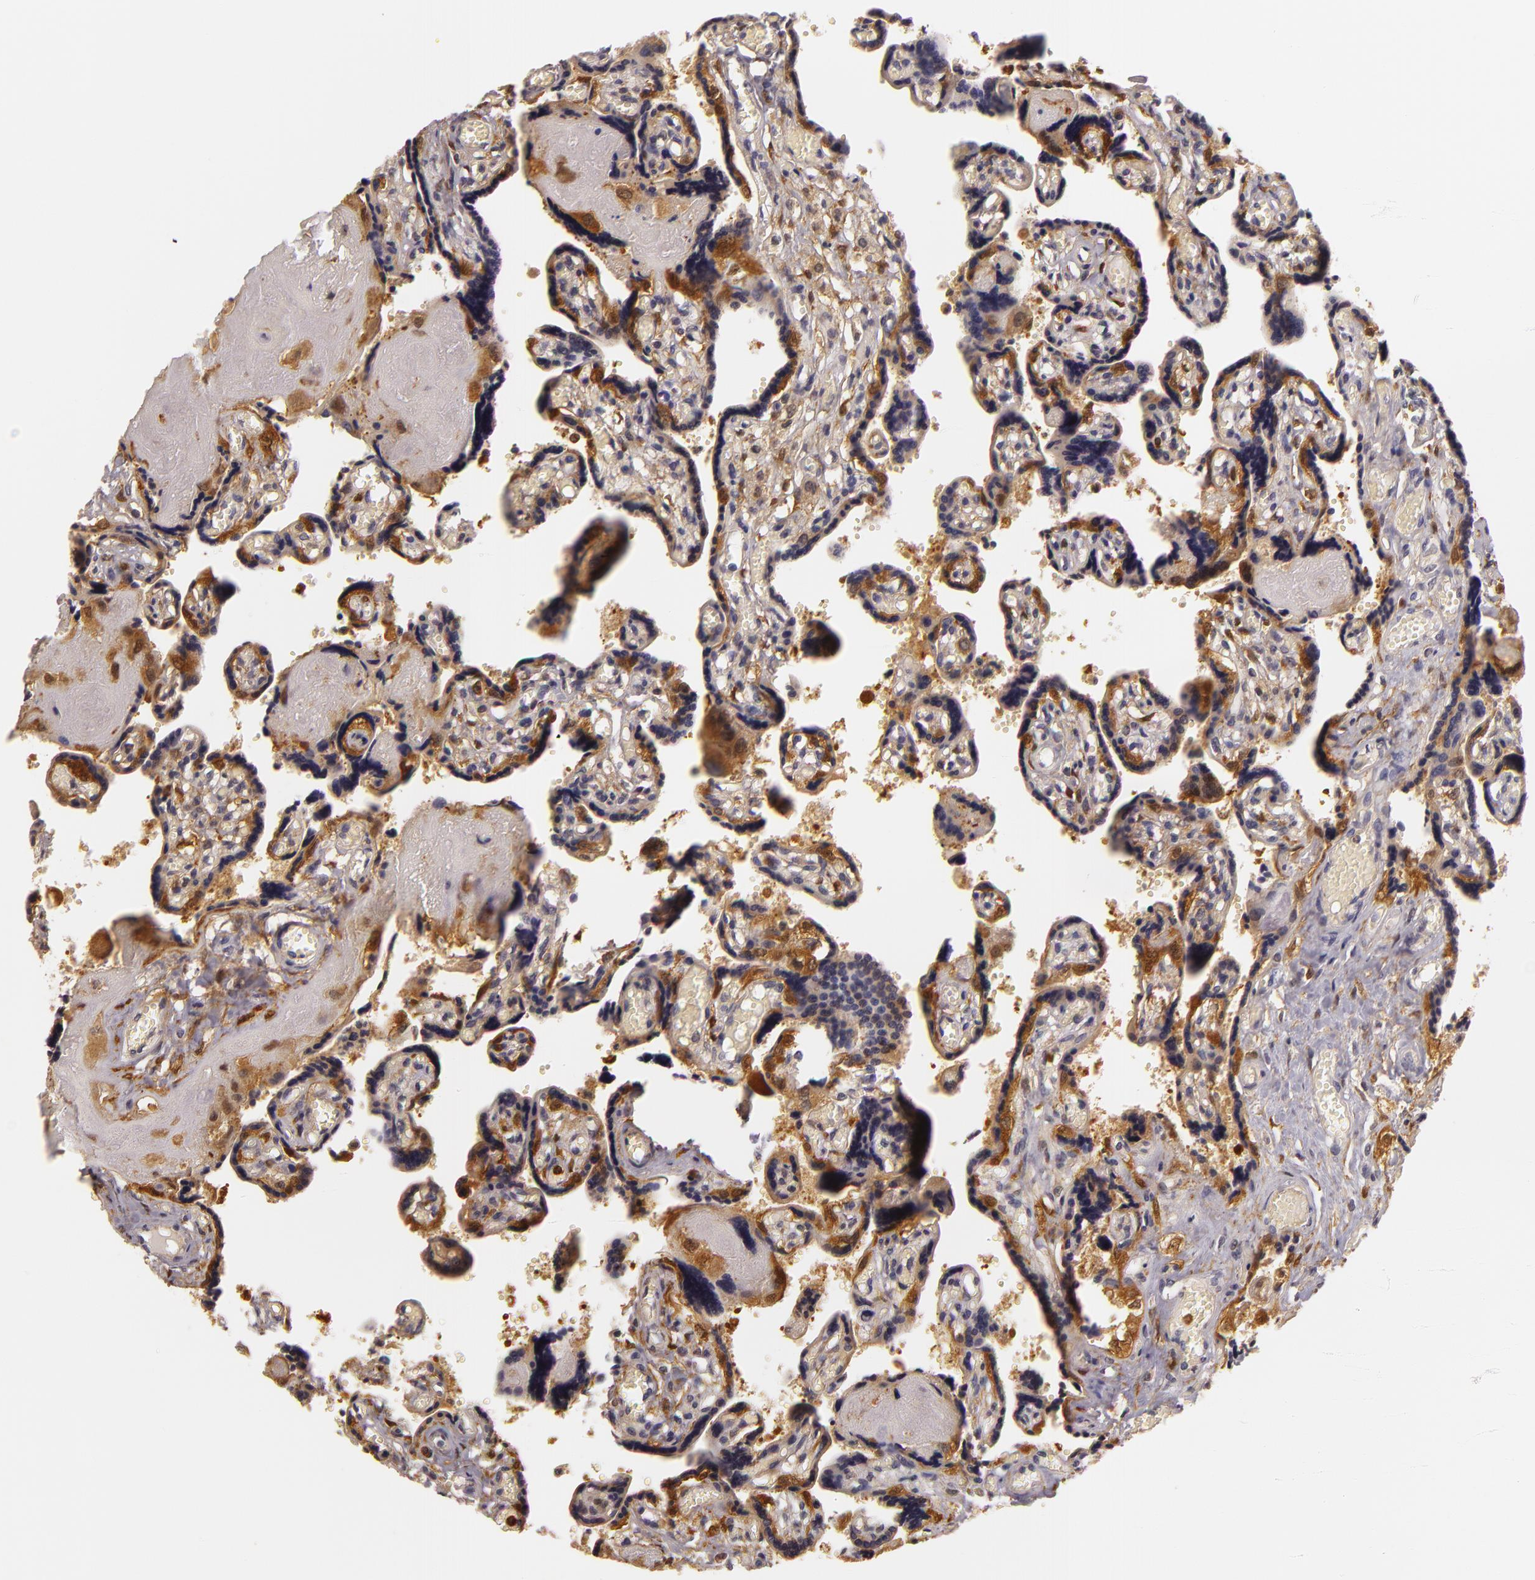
{"staining": {"intensity": "strong", "quantity": ">75%", "location": "cytoplasmic/membranous"}, "tissue": "placenta", "cell_type": "Trophoblastic cells", "image_type": "normal", "snomed": [{"axis": "morphology", "description": "Normal tissue, NOS"}, {"axis": "morphology", "description": "Degeneration, NOS"}, {"axis": "topography", "description": "Placenta"}], "caption": "Immunohistochemical staining of normal human placenta exhibits strong cytoplasmic/membranous protein staining in about >75% of trophoblastic cells.", "gene": "TOM1", "patient": {"sex": "female", "age": 35}}